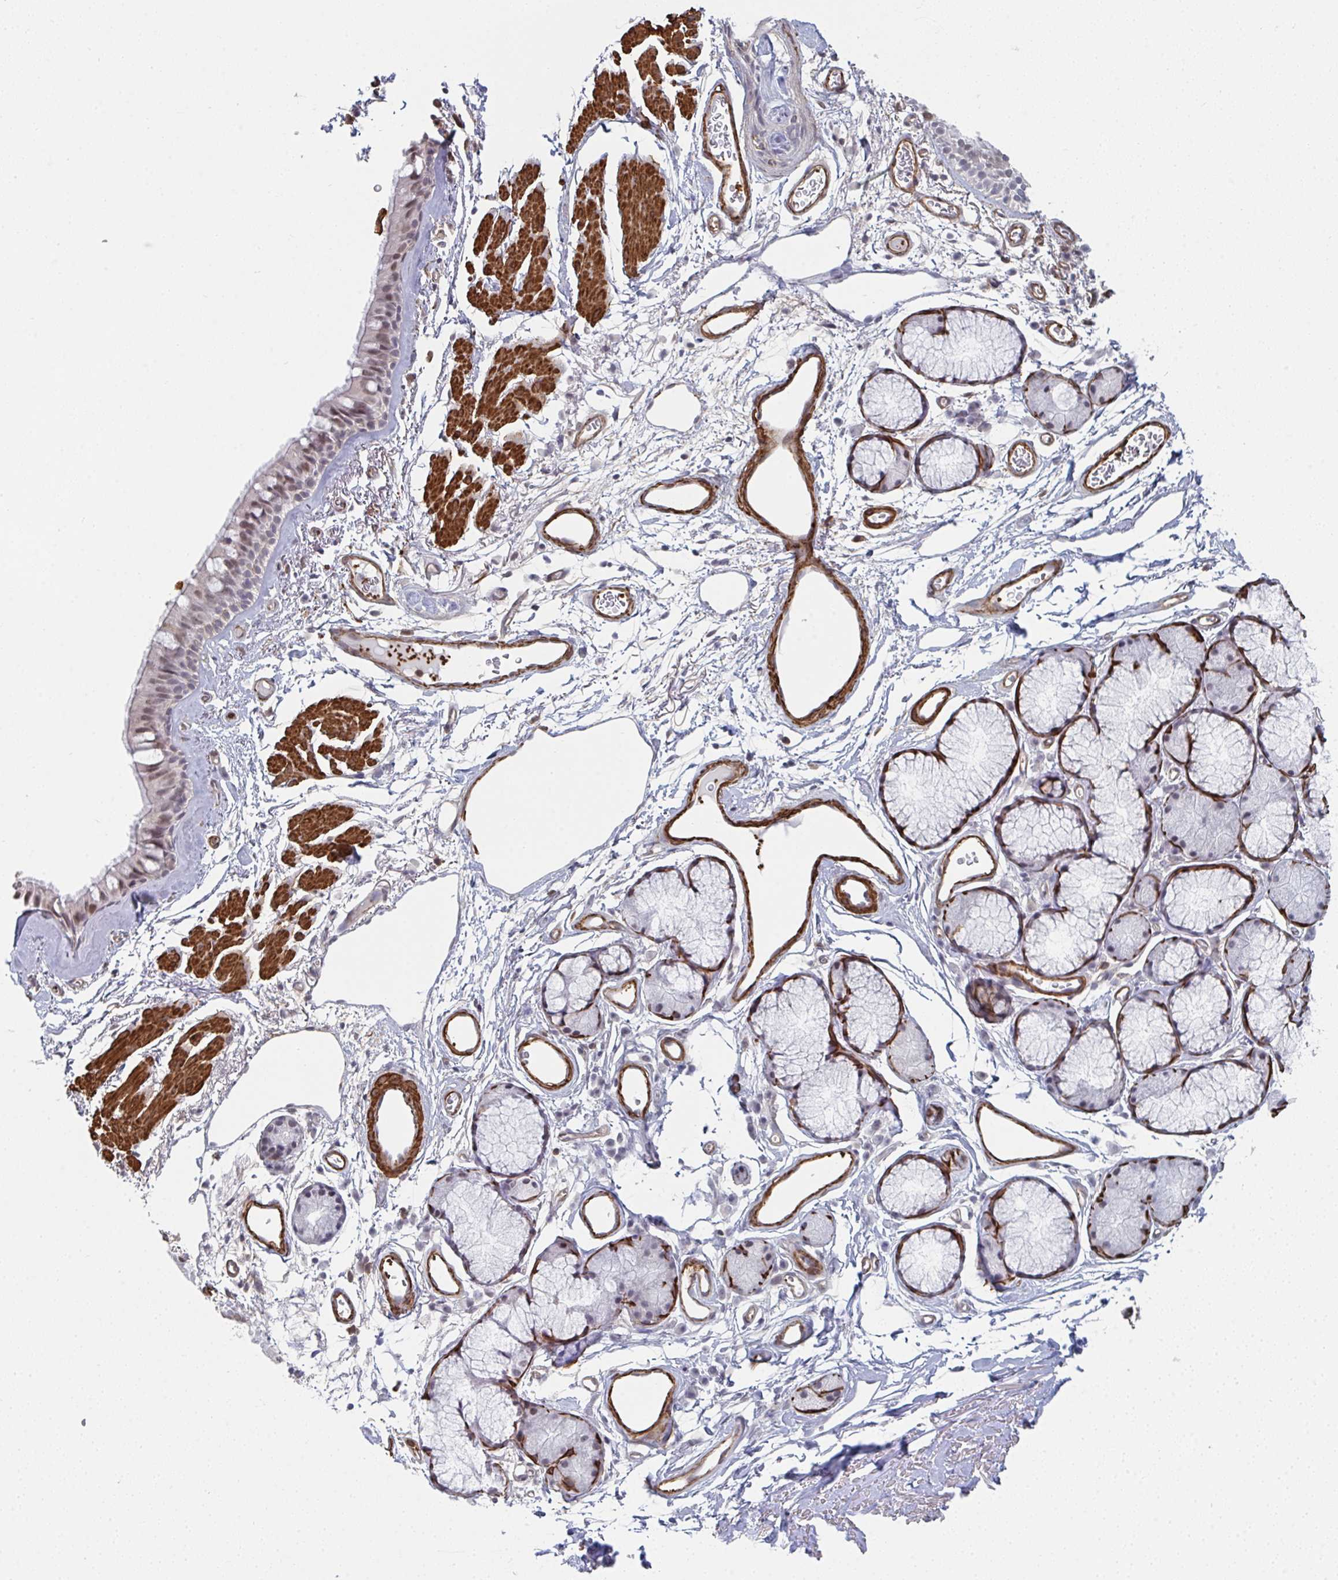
{"staining": {"intensity": "weak", "quantity": "25%-75%", "location": "nuclear"}, "tissue": "bronchus", "cell_type": "Respiratory epithelial cells", "image_type": "normal", "snomed": [{"axis": "morphology", "description": "Normal tissue, NOS"}, {"axis": "topography", "description": "Cartilage tissue"}, {"axis": "topography", "description": "Bronchus"}], "caption": "Protein positivity by immunohistochemistry (IHC) demonstrates weak nuclear positivity in approximately 25%-75% of respiratory epithelial cells in normal bronchus.", "gene": "NEURL4", "patient": {"sex": "female", "age": 79}}